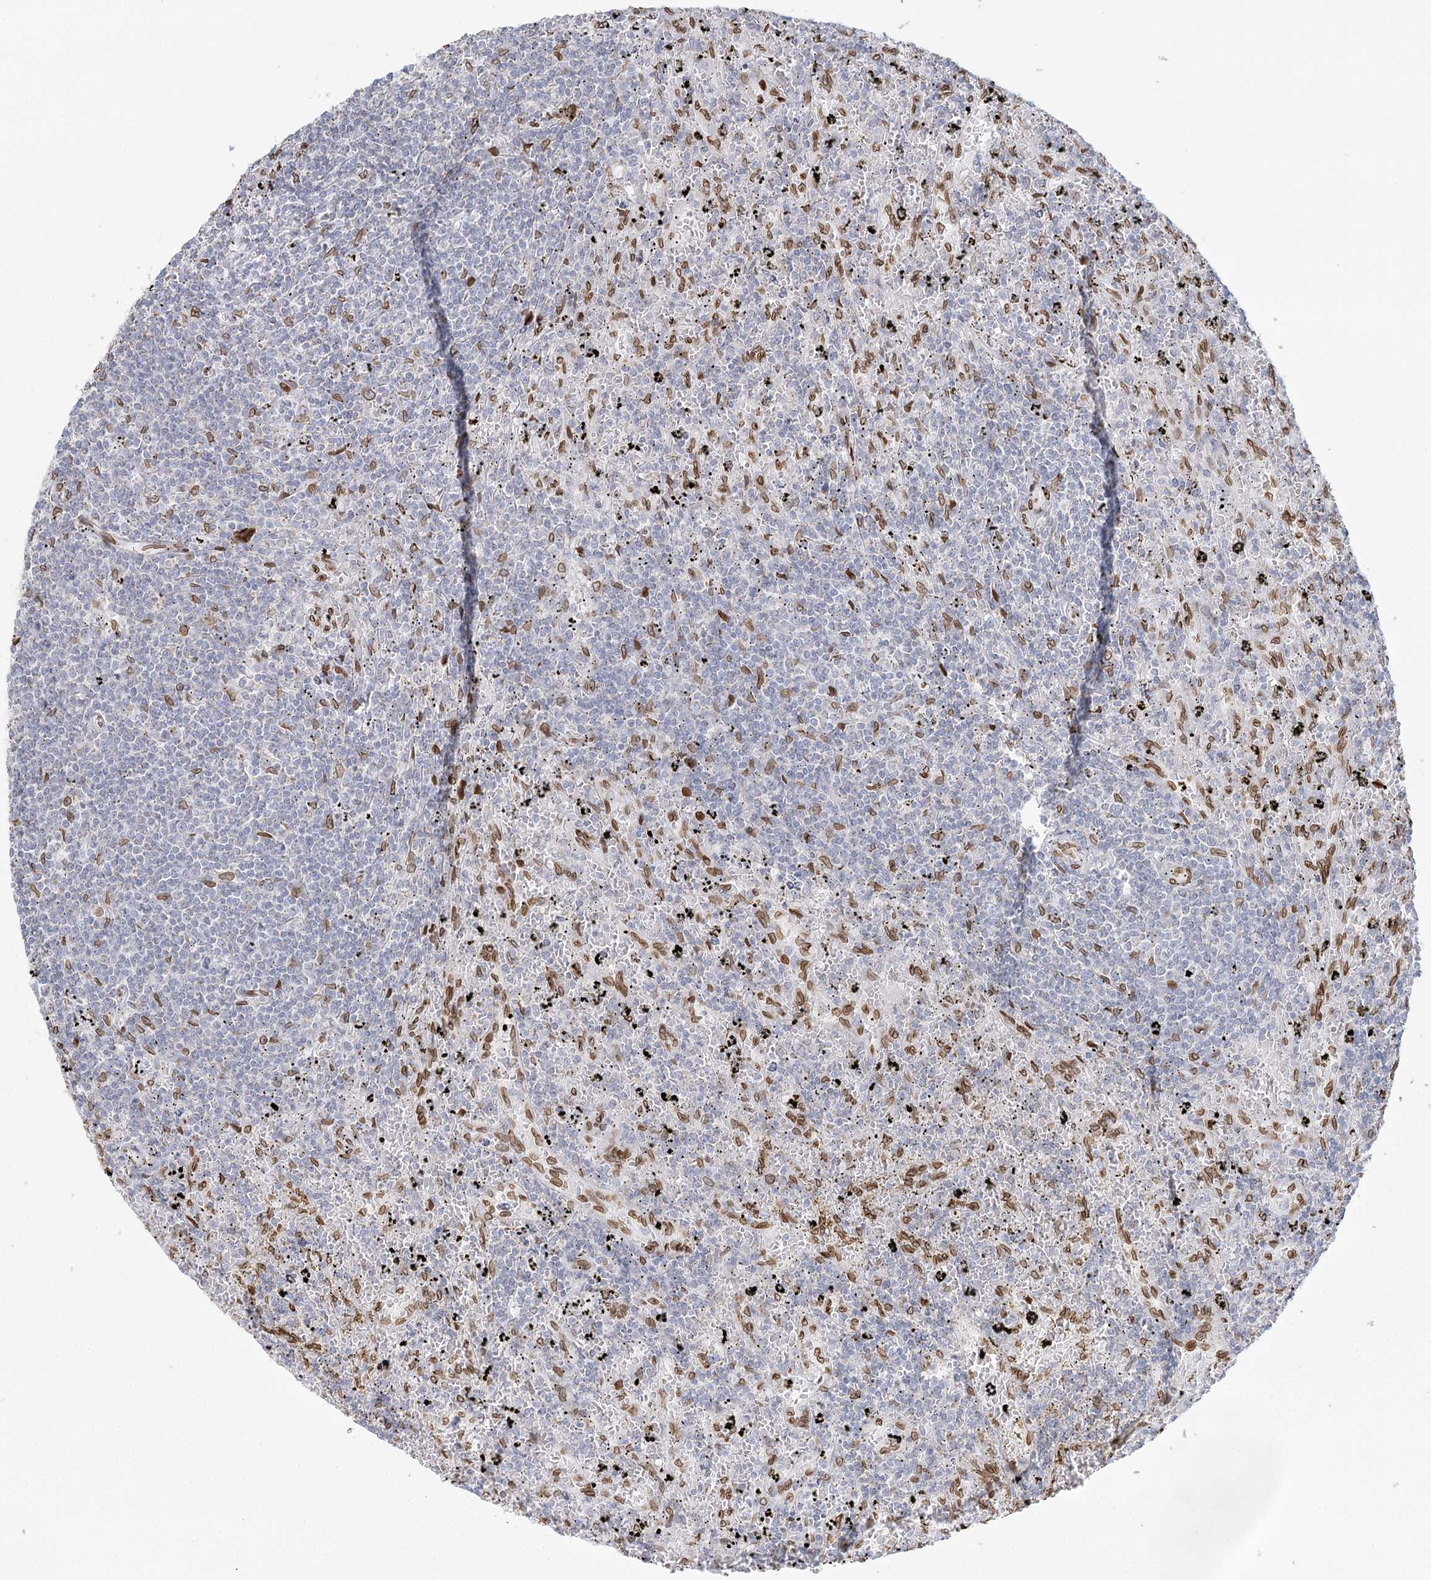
{"staining": {"intensity": "negative", "quantity": "none", "location": "none"}, "tissue": "lymphoma", "cell_type": "Tumor cells", "image_type": "cancer", "snomed": [{"axis": "morphology", "description": "Malignant lymphoma, non-Hodgkin's type, Low grade"}, {"axis": "topography", "description": "Spleen"}], "caption": "Image shows no significant protein positivity in tumor cells of lymphoma. Brightfield microscopy of IHC stained with DAB (brown) and hematoxylin (blue), captured at high magnification.", "gene": "VWA5A", "patient": {"sex": "male", "age": 76}}